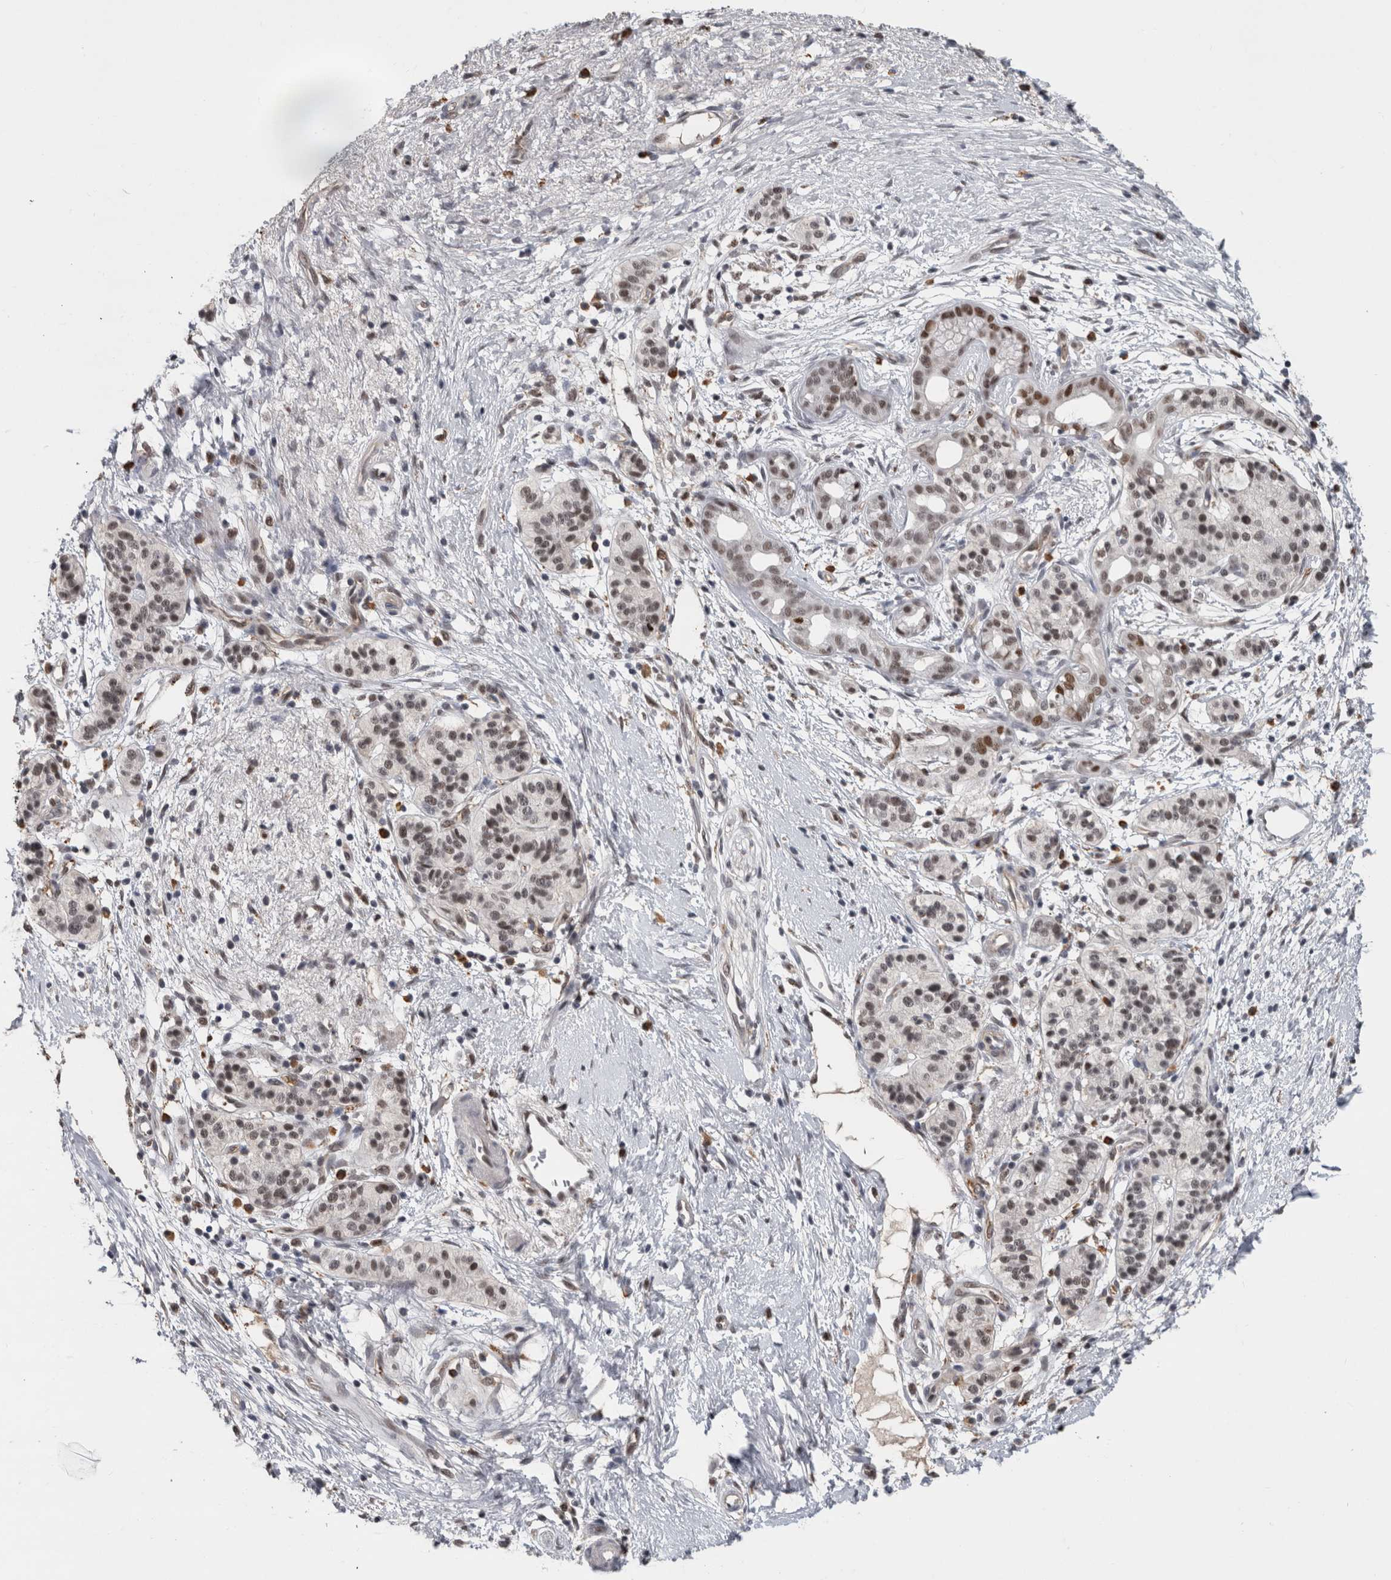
{"staining": {"intensity": "weak", "quantity": ">75%", "location": "nuclear"}, "tissue": "pancreatic cancer", "cell_type": "Tumor cells", "image_type": "cancer", "snomed": [{"axis": "morphology", "description": "Adenocarcinoma, NOS"}, {"axis": "topography", "description": "Pancreas"}], "caption": "The micrograph exhibits staining of pancreatic cancer (adenocarcinoma), revealing weak nuclear protein positivity (brown color) within tumor cells.", "gene": "POLD2", "patient": {"sex": "male", "age": 50}}